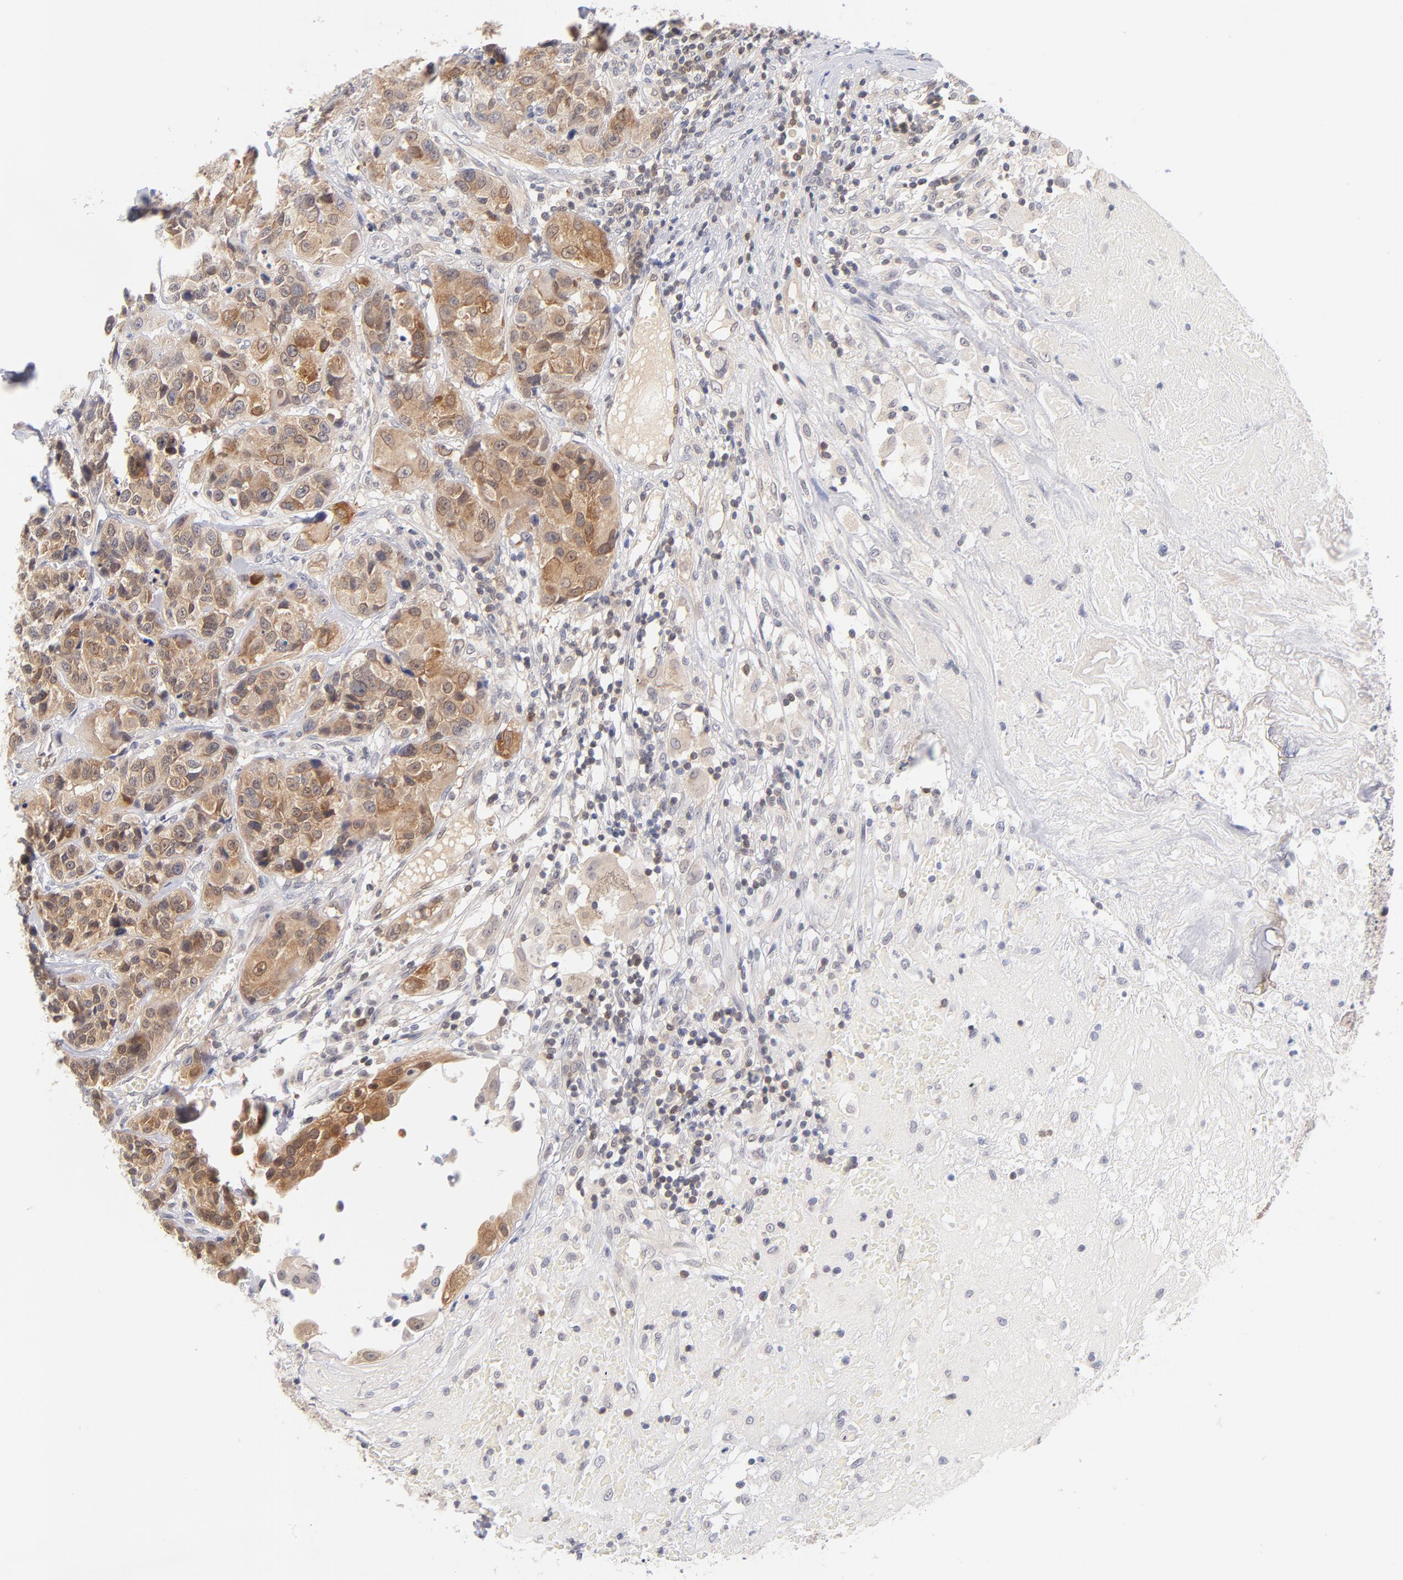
{"staining": {"intensity": "weak", "quantity": ">75%", "location": "cytoplasmic/membranous,nuclear"}, "tissue": "urothelial cancer", "cell_type": "Tumor cells", "image_type": "cancer", "snomed": [{"axis": "morphology", "description": "Urothelial carcinoma, High grade"}, {"axis": "topography", "description": "Urinary bladder"}], "caption": "Protein positivity by immunohistochemistry (IHC) displays weak cytoplasmic/membranous and nuclear expression in about >75% of tumor cells in urothelial carcinoma (high-grade).", "gene": "CASP6", "patient": {"sex": "female", "age": 81}}